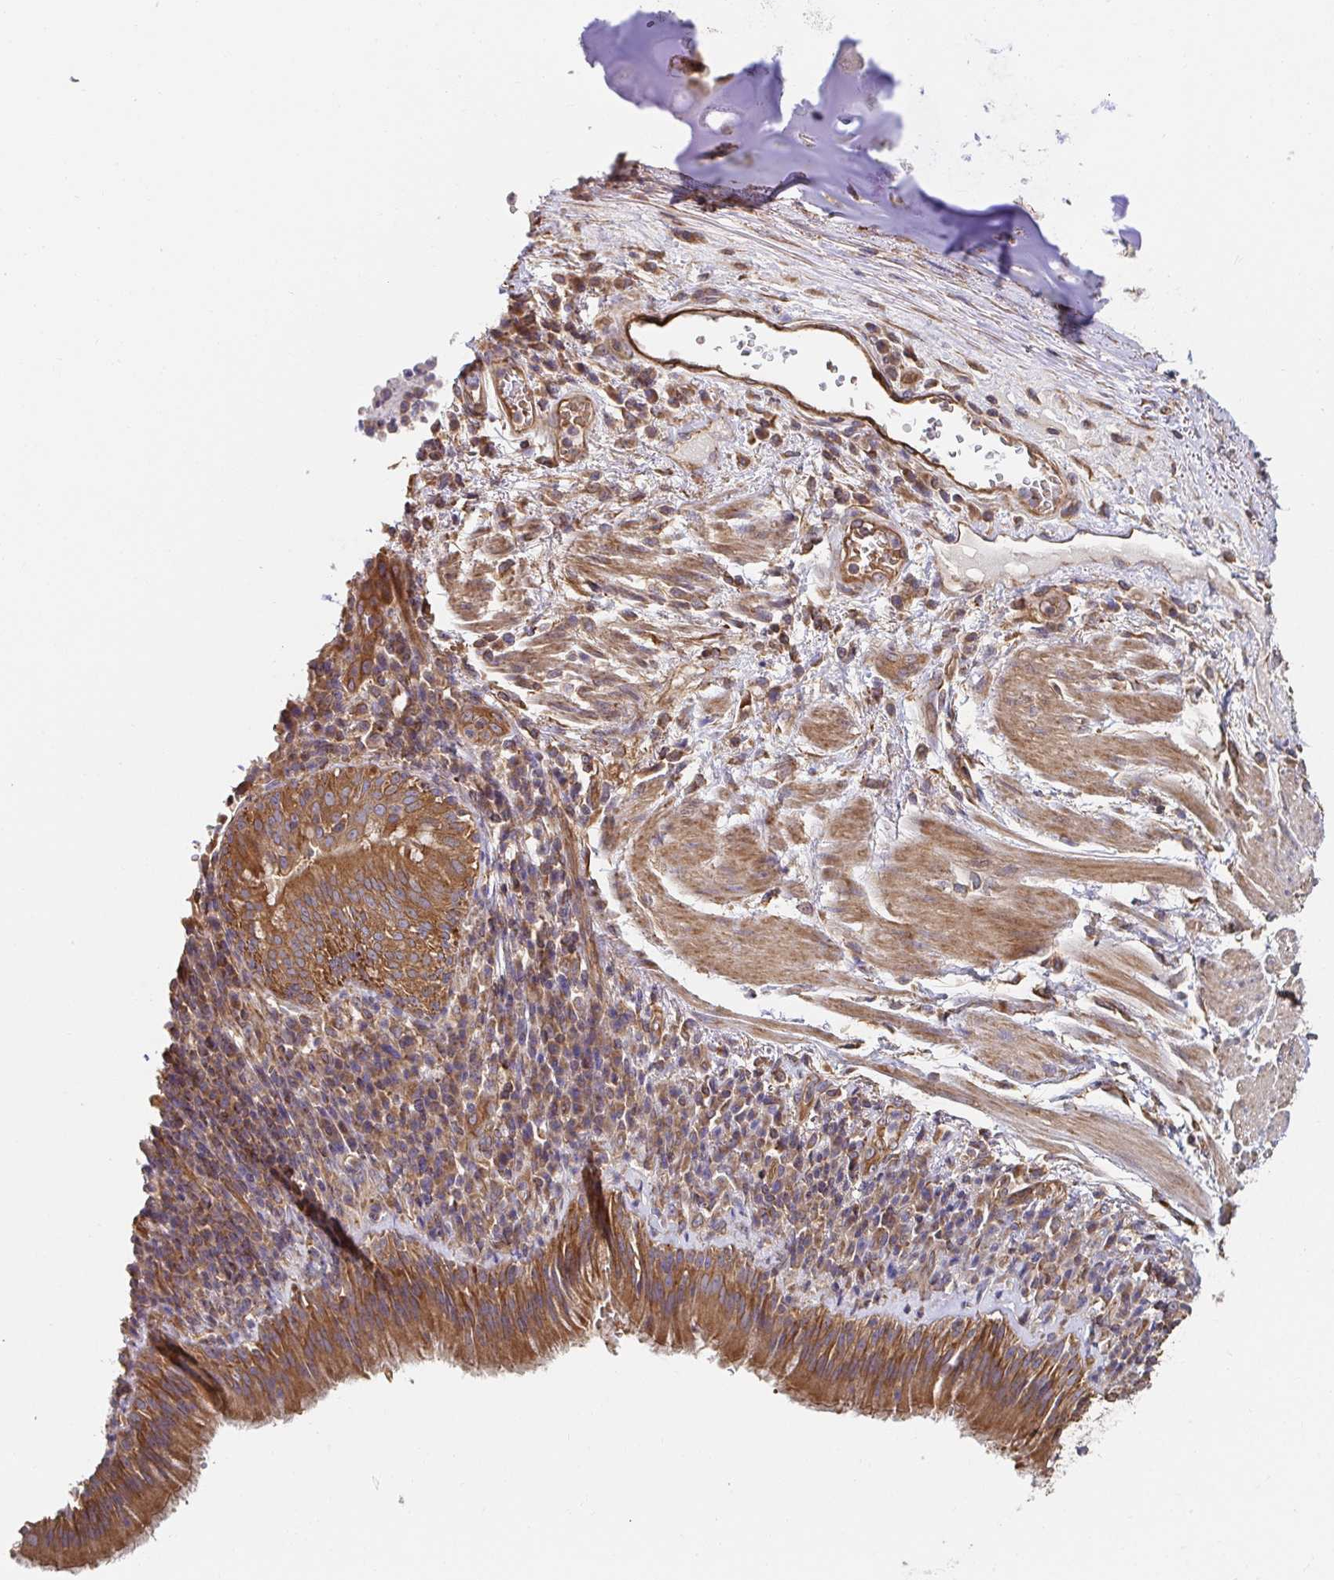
{"staining": {"intensity": "strong", "quantity": ">75%", "location": "cytoplasmic/membranous"}, "tissue": "bronchus", "cell_type": "Respiratory epithelial cells", "image_type": "normal", "snomed": [{"axis": "morphology", "description": "Normal tissue, NOS"}, {"axis": "topography", "description": "Cartilage tissue"}, {"axis": "topography", "description": "Bronchus"}], "caption": "Immunohistochemistry (IHC) histopathology image of benign bronchus: bronchus stained using immunohistochemistry (IHC) shows high levels of strong protein expression localized specifically in the cytoplasmic/membranous of respiratory epithelial cells, appearing as a cytoplasmic/membranous brown color.", "gene": "APBB1", "patient": {"sex": "male", "age": 56}}